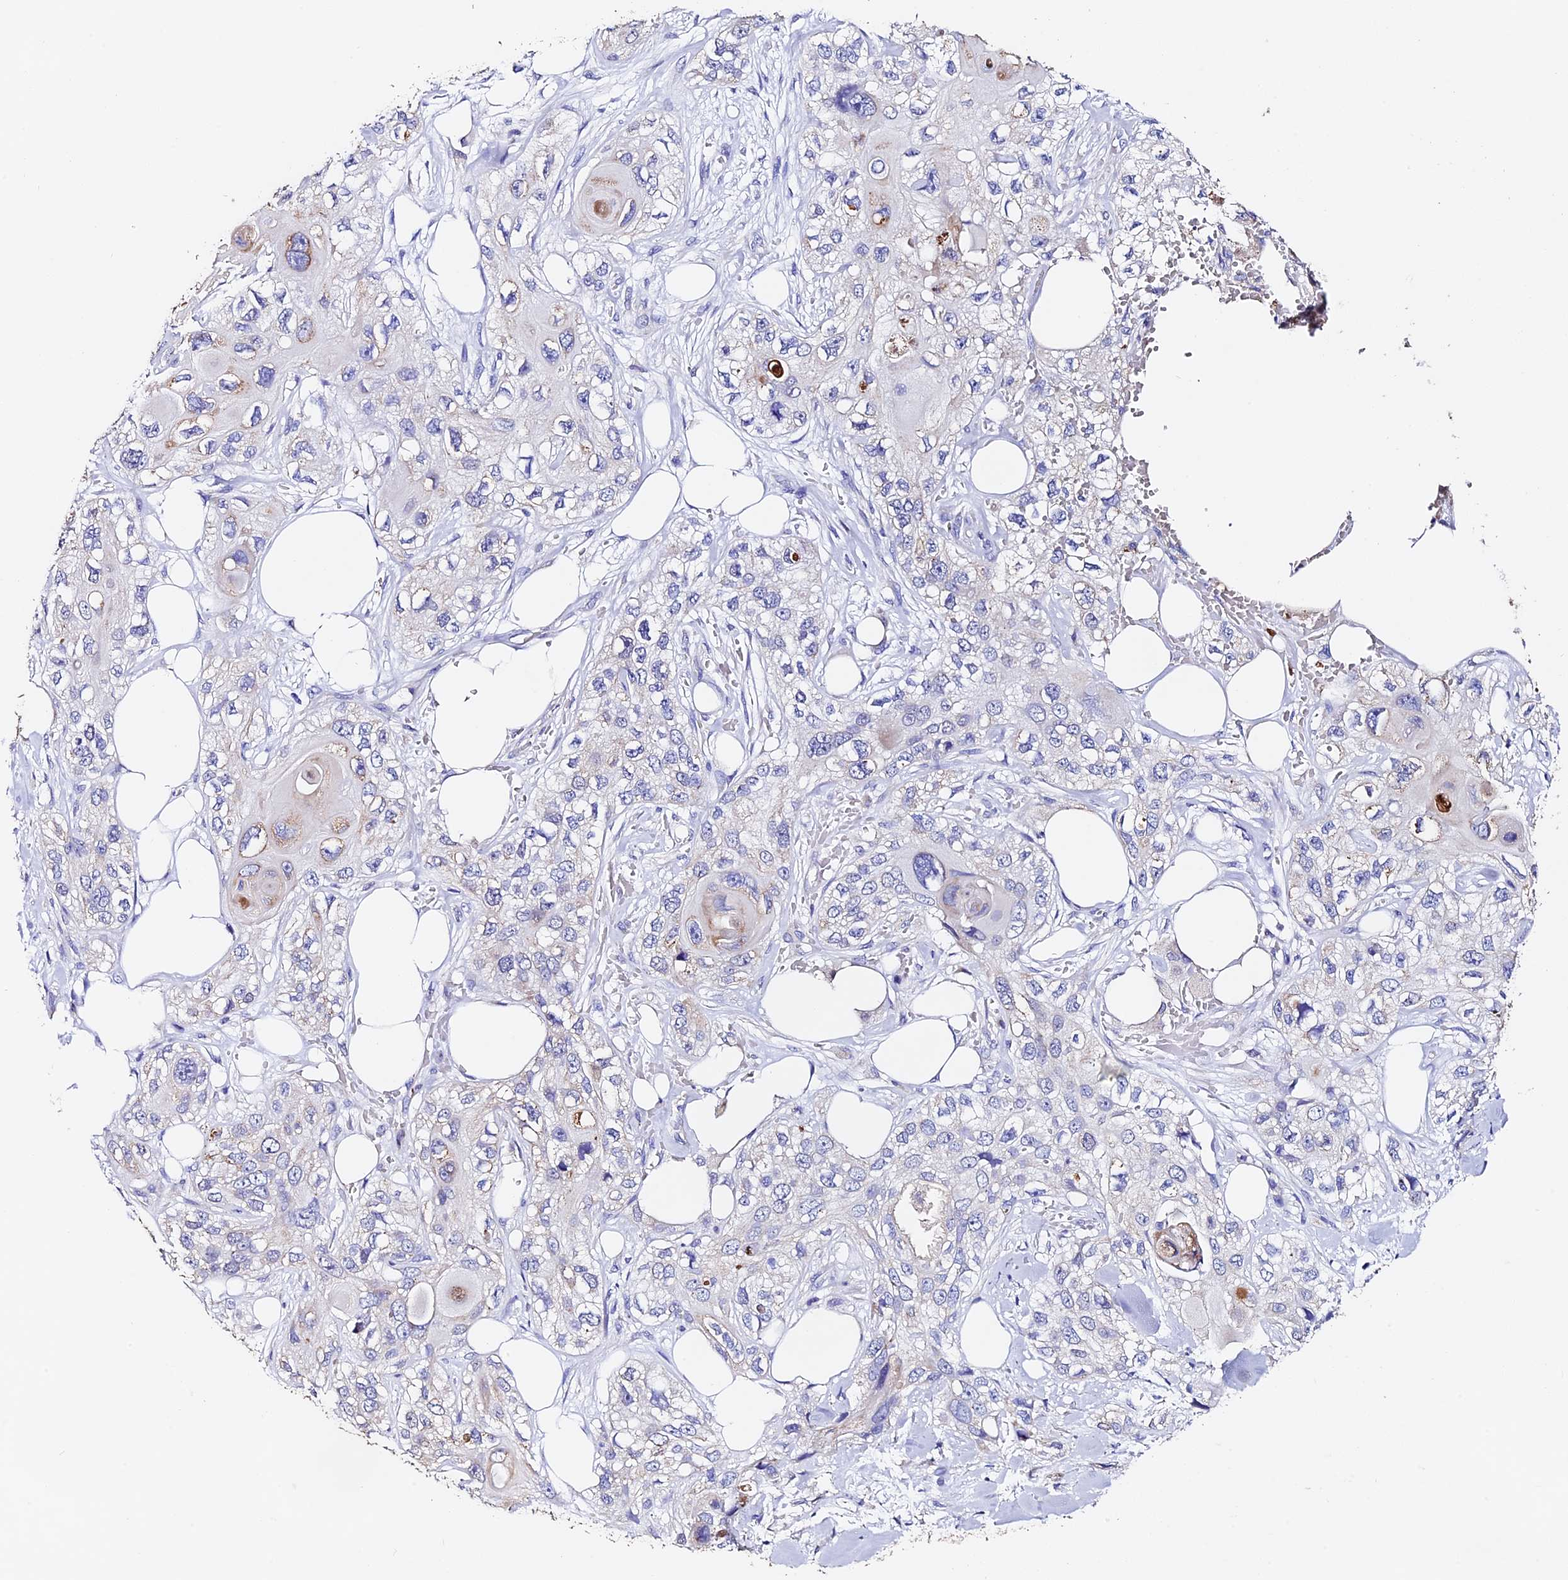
{"staining": {"intensity": "weak", "quantity": "<25%", "location": "cytoplasmic/membranous"}, "tissue": "skin cancer", "cell_type": "Tumor cells", "image_type": "cancer", "snomed": [{"axis": "morphology", "description": "Normal tissue, NOS"}, {"axis": "morphology", "description": "Squamous cell carcinoma, NOS"}, {"axis": "topography", "description": "Skin"}], "caption": "High magnification brightfield microscopy of skin cancer stained with DAB (brown) and counterstained with hematoxylin (blue): tumor cells show no significant positivity.", "gene": "FBXW9", "patient": {"sex": "male", "age": 72}}